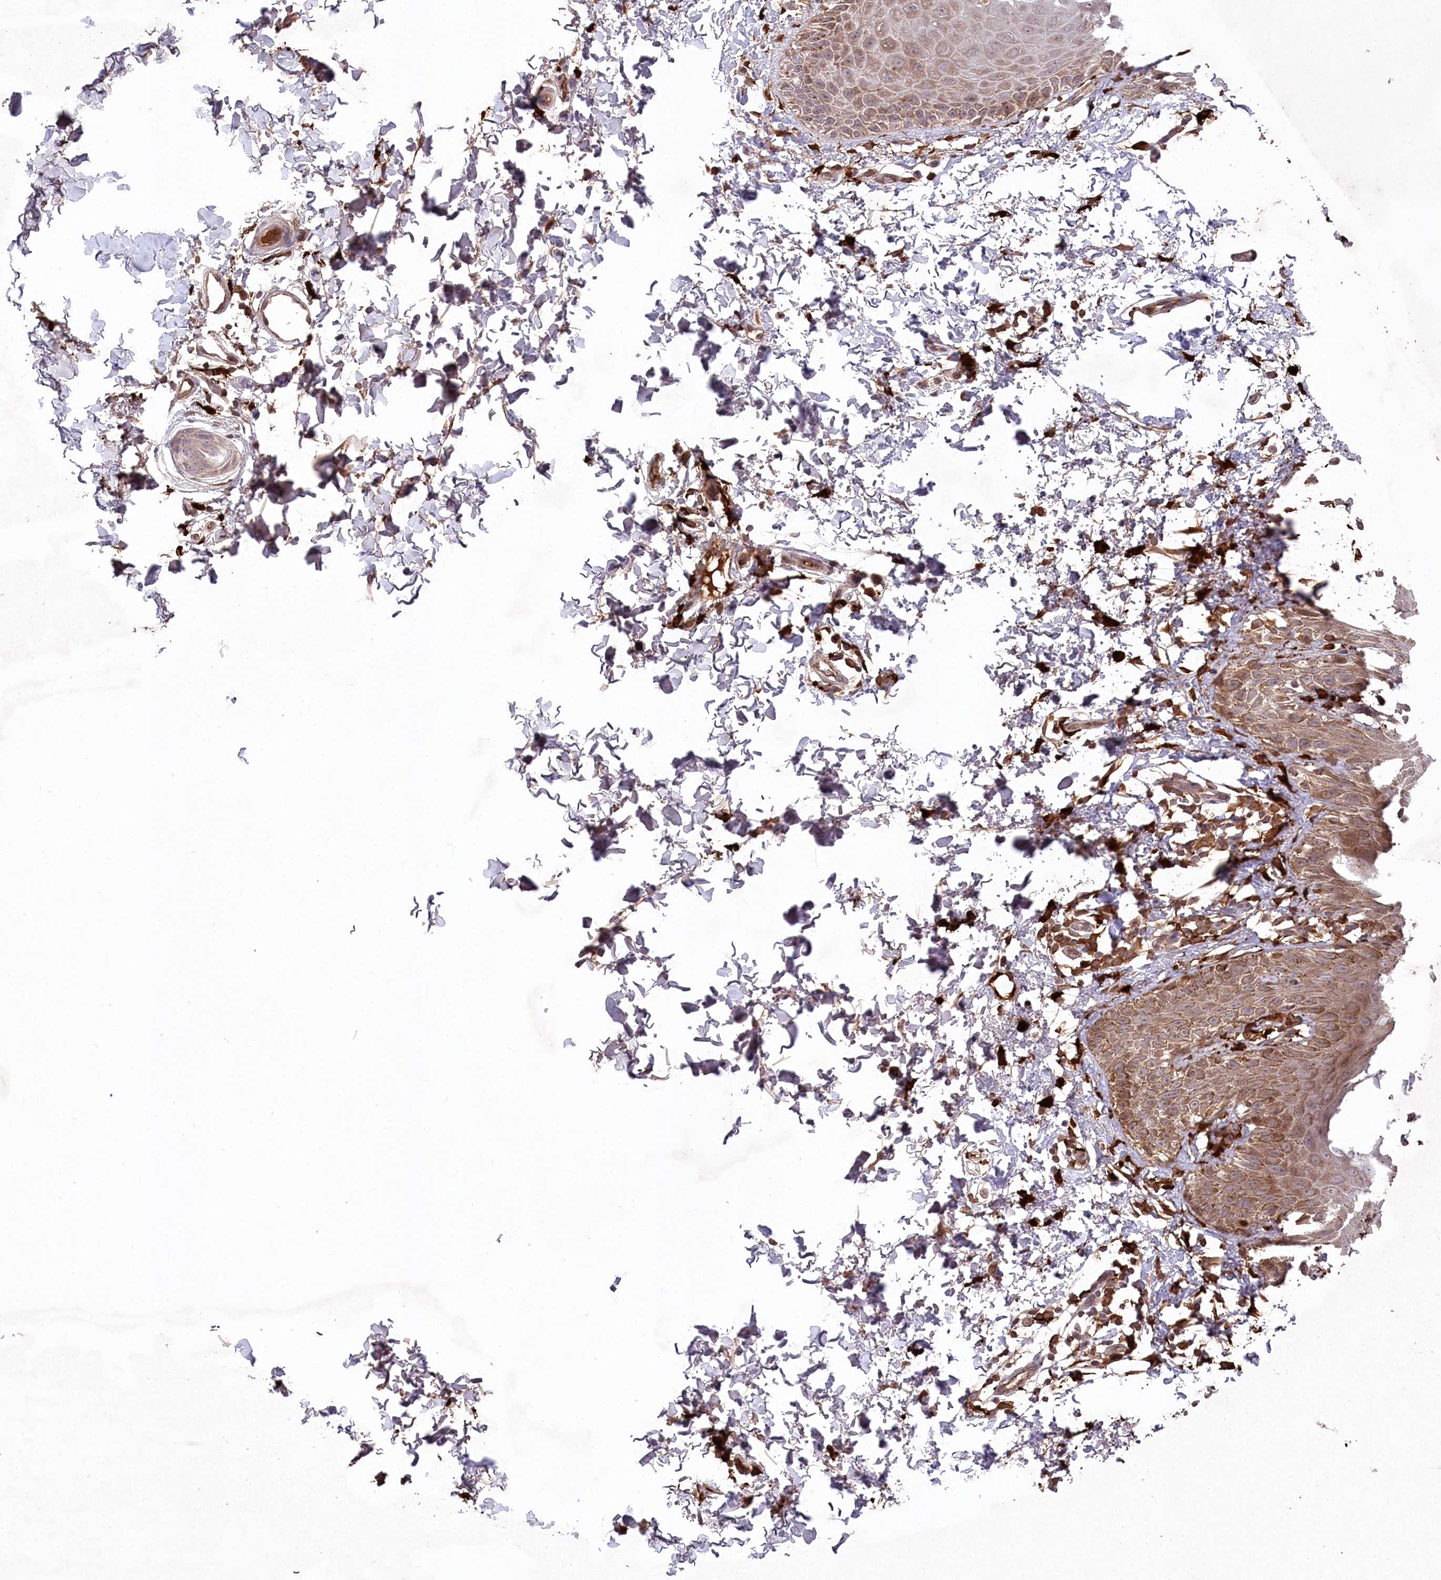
{"staining": {"intensity": "moderate", "quantity": ">75%", "location": "cytoplasmic/membranous"}, "tissue": "skin", "cell_type": "Epidermal cells", "image_type": "normal", "snomed": [{"axis": "morphology", "description": "Normal tissue, NOS"}, {"axis": "topography", "description": "Anal"}], "caption": "DAB immunohistochemical staining of benign human skin shows moderate cytoplasmic/membranous protein expression in about >75% of epidermal cells.", "gene": "PPP1R21", "patient": {"sex": "male", "age": 44}}